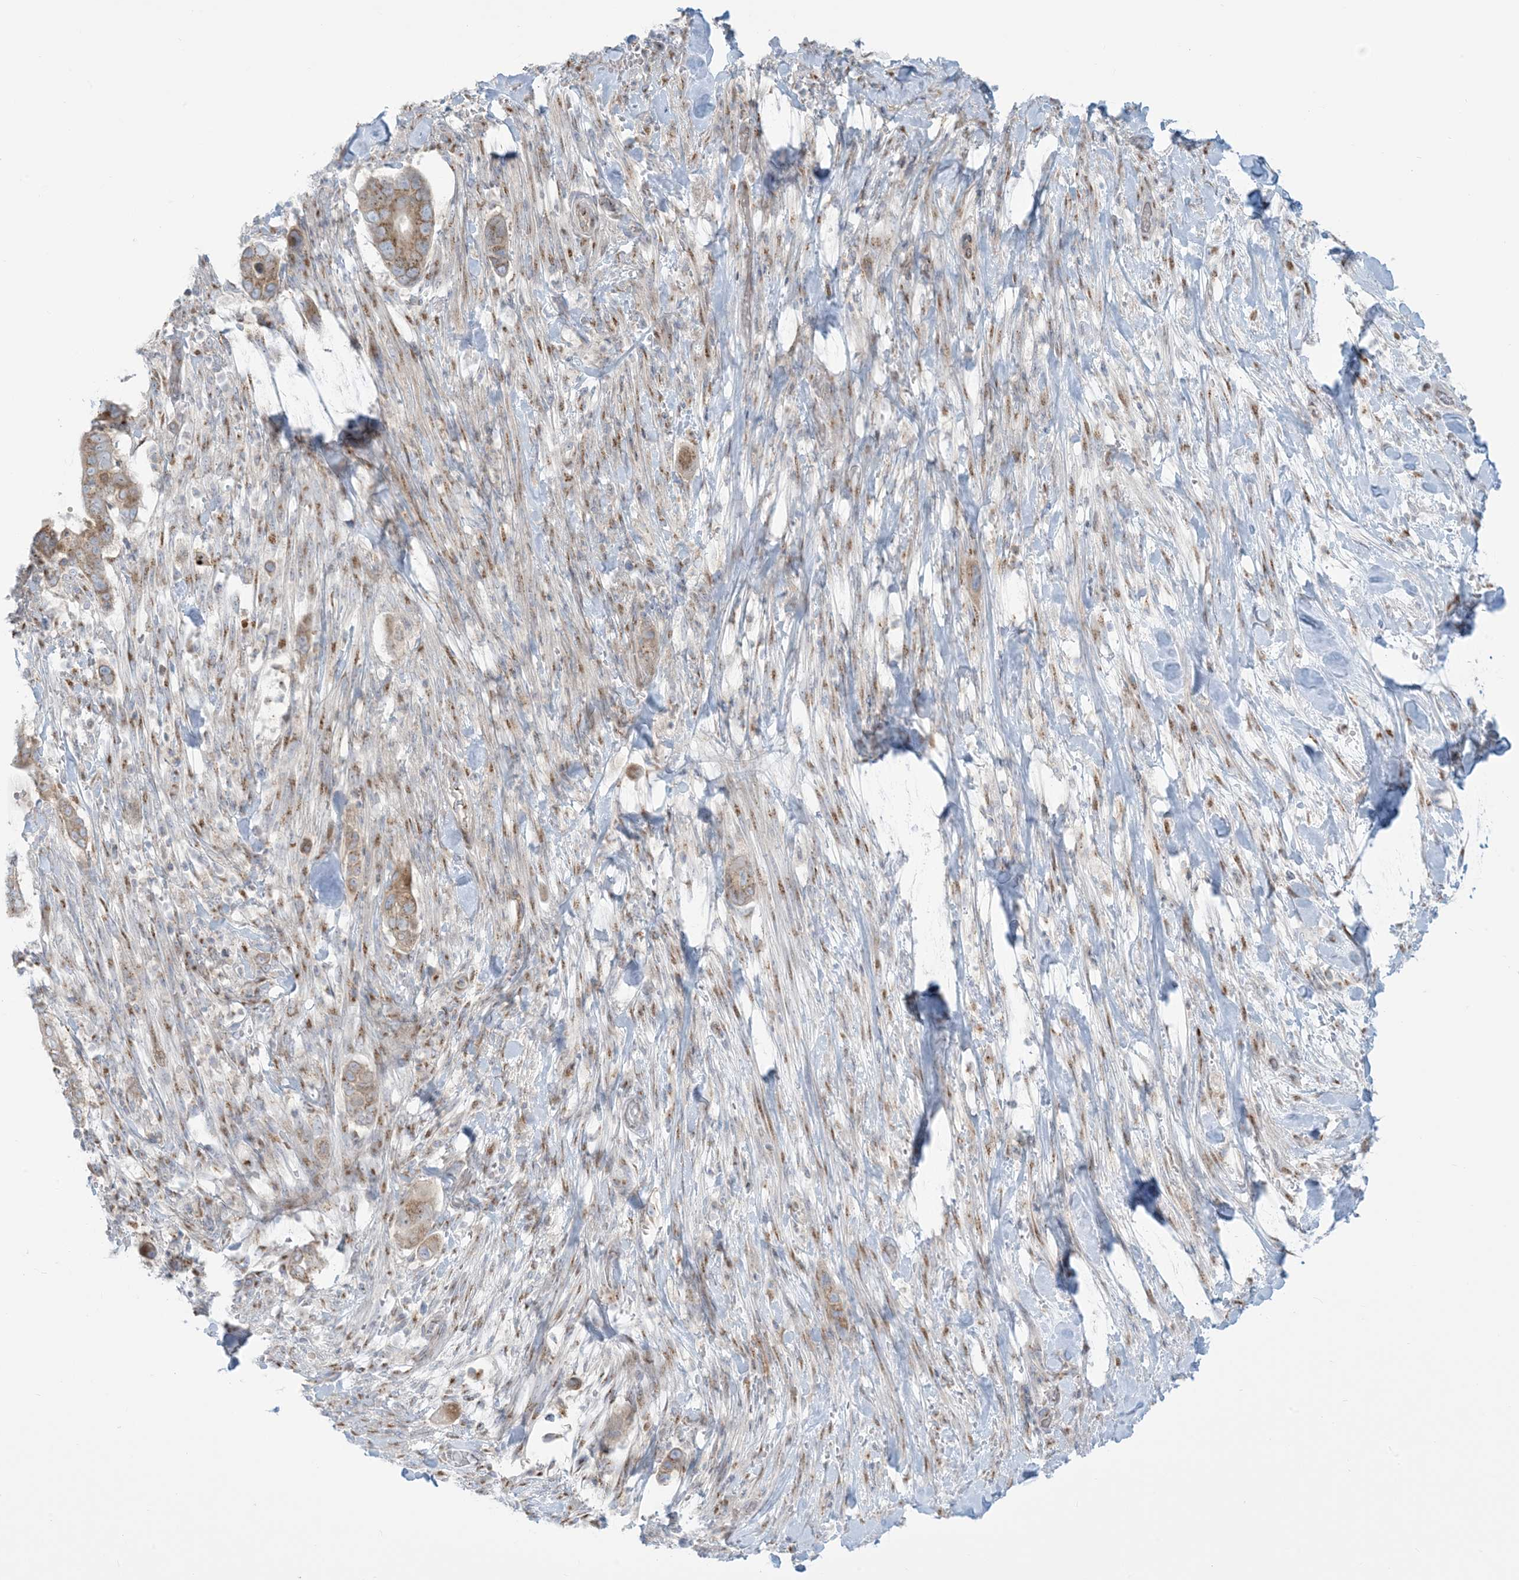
{"staining": {"intensity": "moderate", "quantity": ">75%", "location": "cytoplasmic/membranous"}, "tissue": "pancreatic cancer", "cell_type": "Tumor cells", "image_type": "cancer", "snomed": [{"axis": "morphology", "description": "Adenocarcinoma, NOS"}, {"axis": "topography", "description": "Pancreas"}], "caption": "Adenocarcinoma (pancreatic) stained with a brown dye demonstrates moderate cytoplasmic/membranous positive positivity in approximately >75% of tumor cells.", "gene": "AFTPH", "patient": {"sex": "male", "age": 68}}